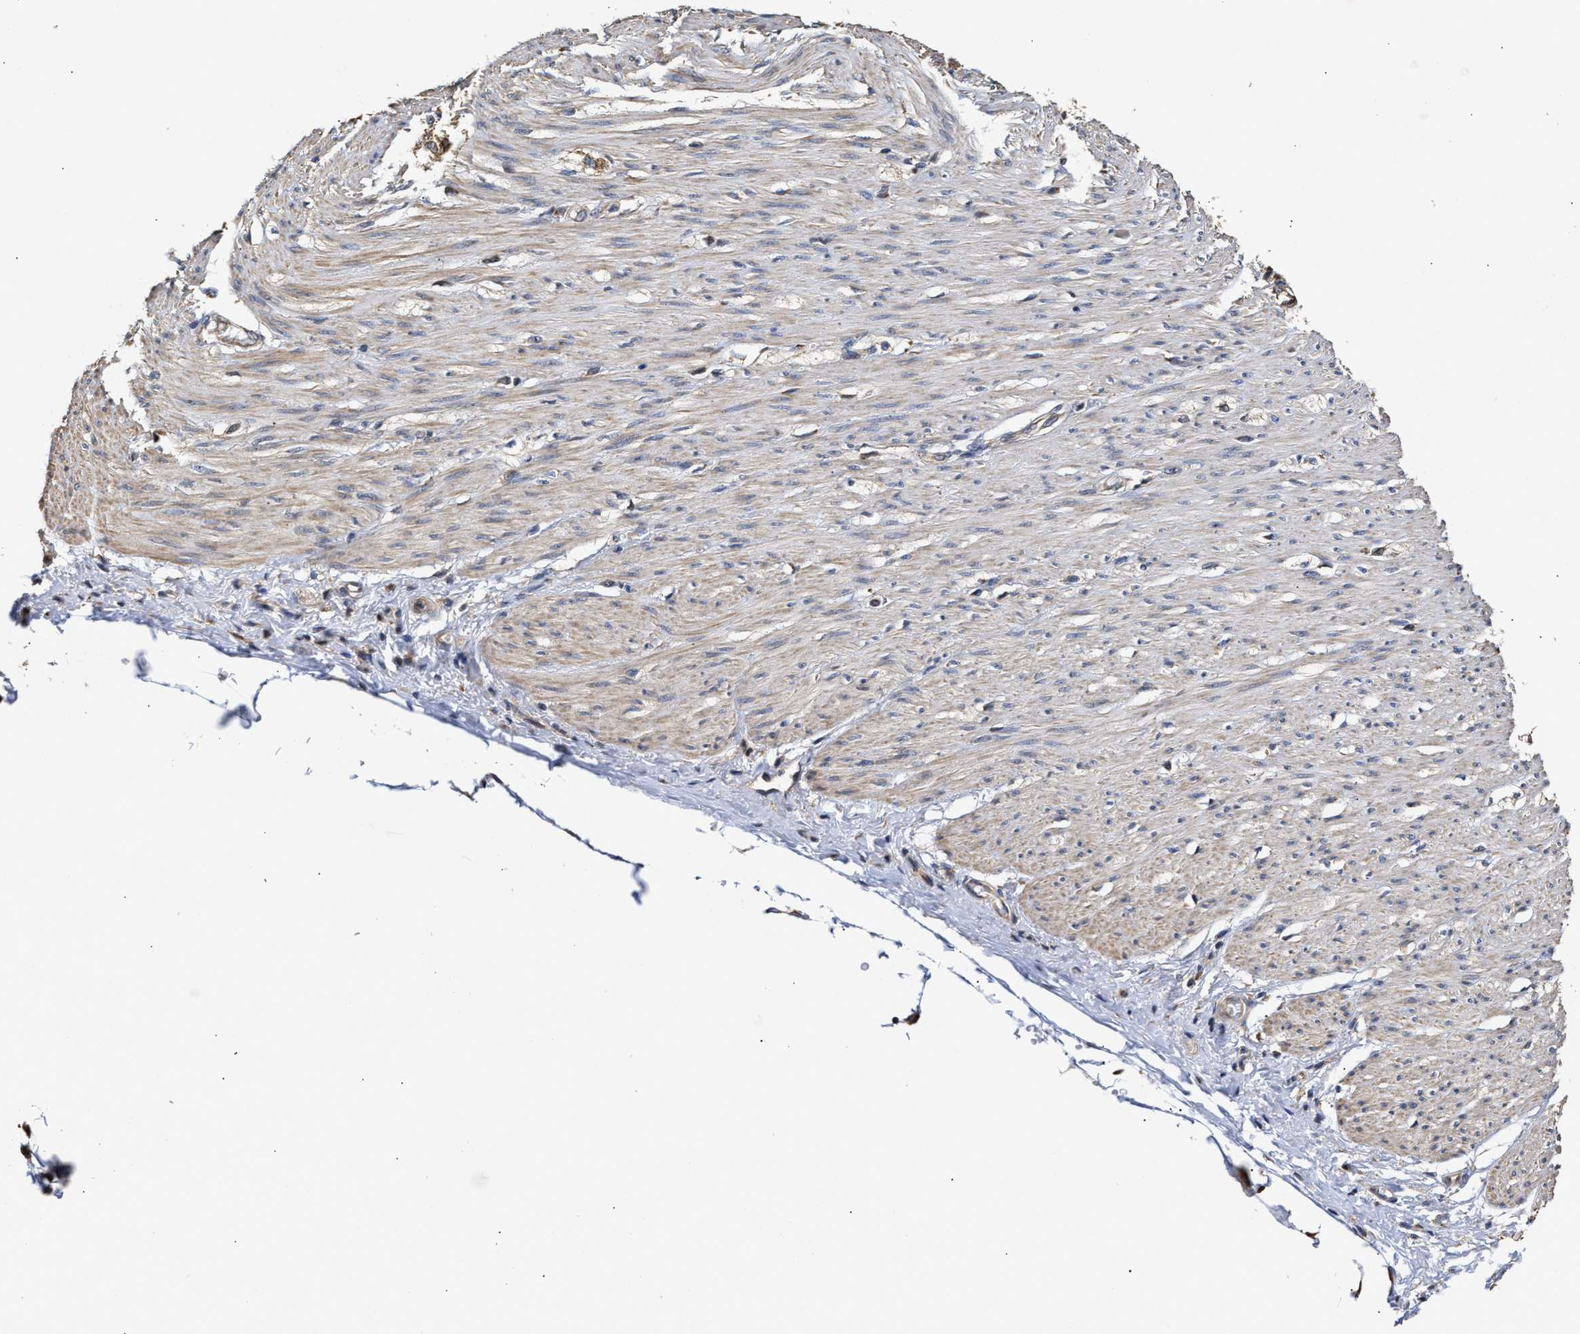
{"staining": {"intensity": "weak", "quantity": "25%-75%", "location": "cytoplasmic/membranous"}, "tissue": "adipose tissue", "cell_type": "Adipocytes", "image_type": "normal", "snomed": [{"axis": "morphology", "description": "Normal tissue, NOS"}, {"axis": "morphology", "description": "Adenocarcinoma, NOS"}, {"axis": "topography", "description": "Colon"}, {"axis": "topography", "description": "Peripheral nerve tissue"}], "caption": "This image reveals benign adipose tissue stained with IHC to label a protein in brown. The cytoplasmic/membranous of adipocytes show weak positivity for the protein. Nuclei are counter-stained blue.", "gene": "GOSR1", "patient": {"sex": "male", "age": 14}}